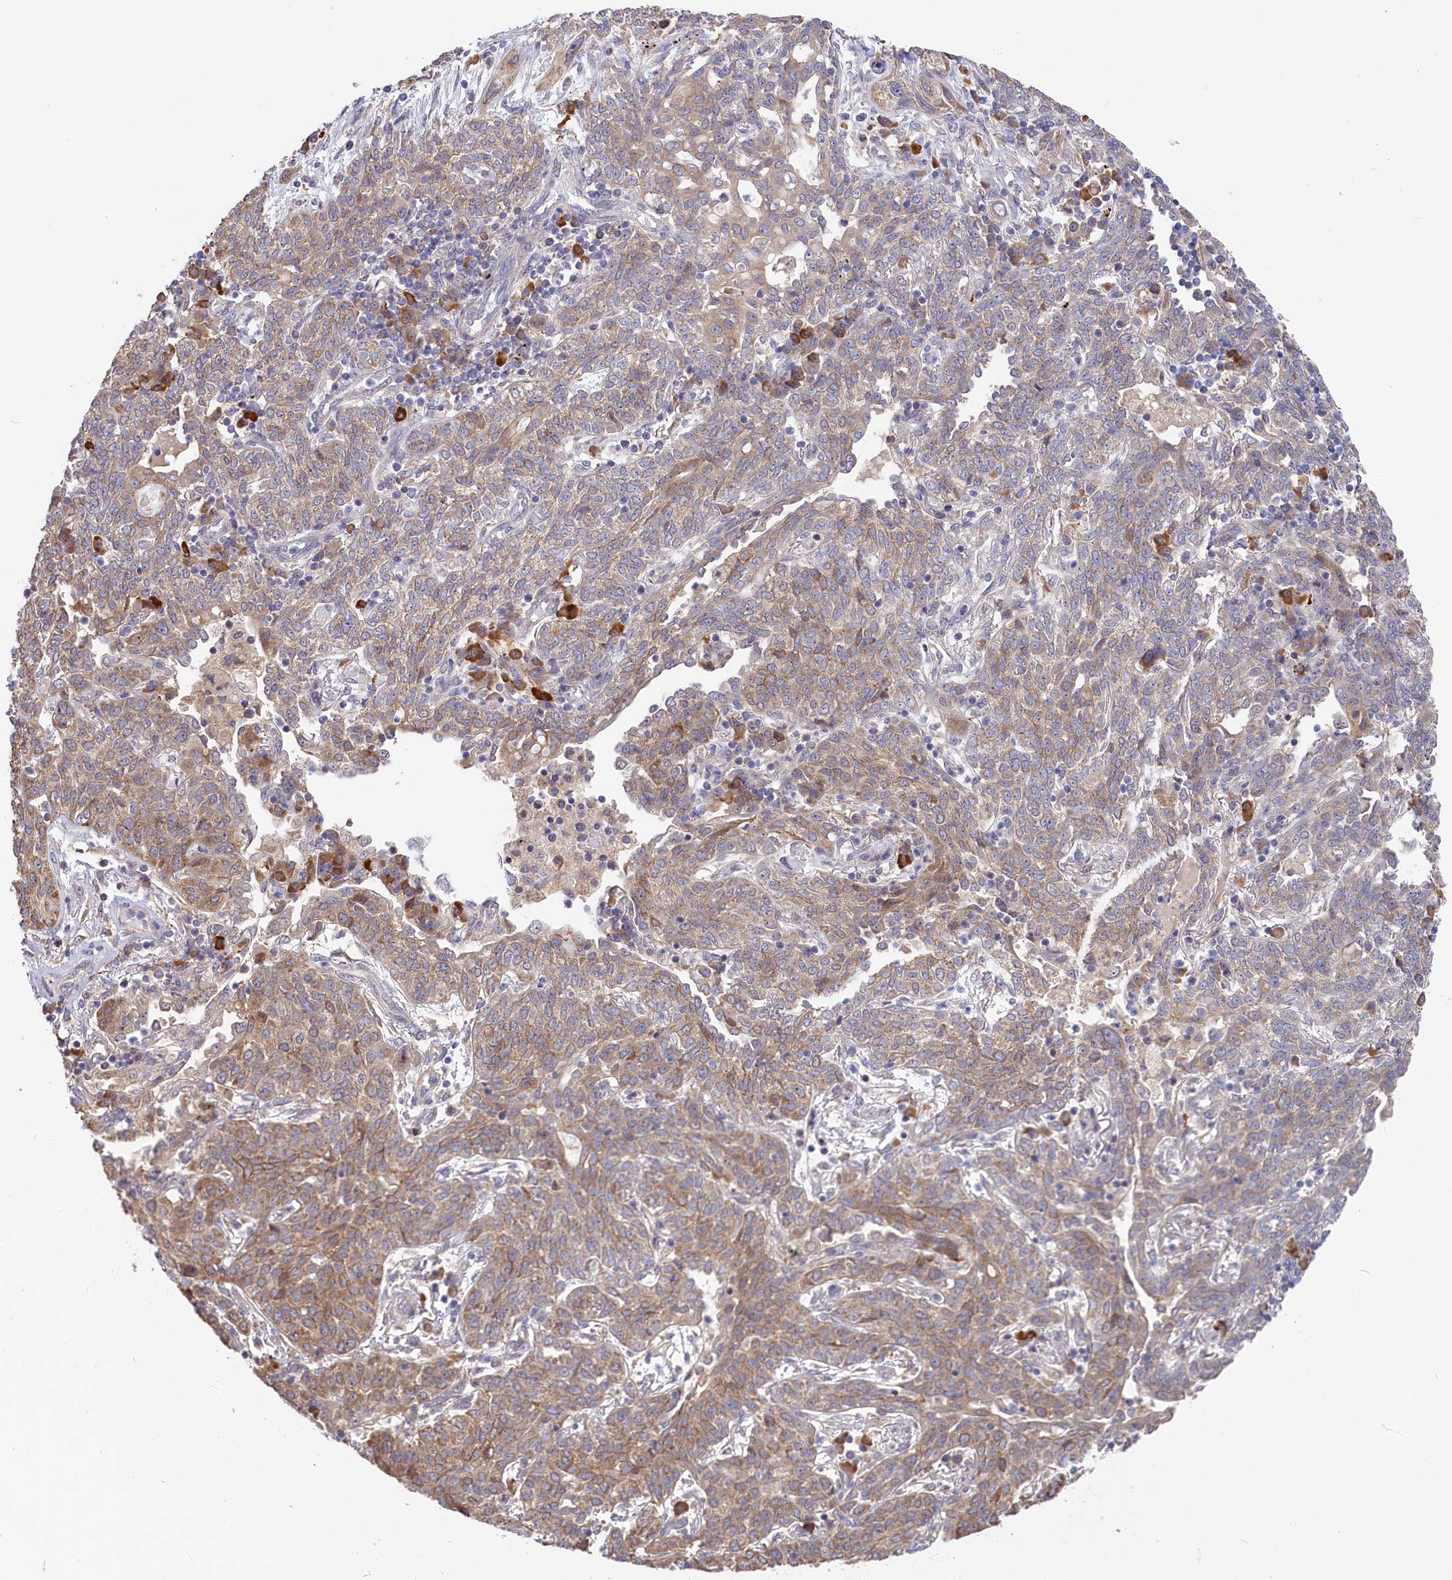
{"staining": {"intensity": "weak", "quantity": "25%-75%", "location": "cytoplasmic/membranous"}, "tissue": "lung cancer", "cell_type": "Tumor cells", "image_type": "cancer", "snomed": [{"axis": "morphology", "description": "Squamous cell carcinoma, NOS"}, {"axis": "topography", "description": "Lung"}], "caption": "About 25%-75% of tumor cells in squamous cell carcinoma (lung) exhibit weak cytoplasmic/membranous protein staining as visualized by brown immunohistochemical staining.", "gene": "CEP44", "patient": {"sex": "female", "age": 70}}